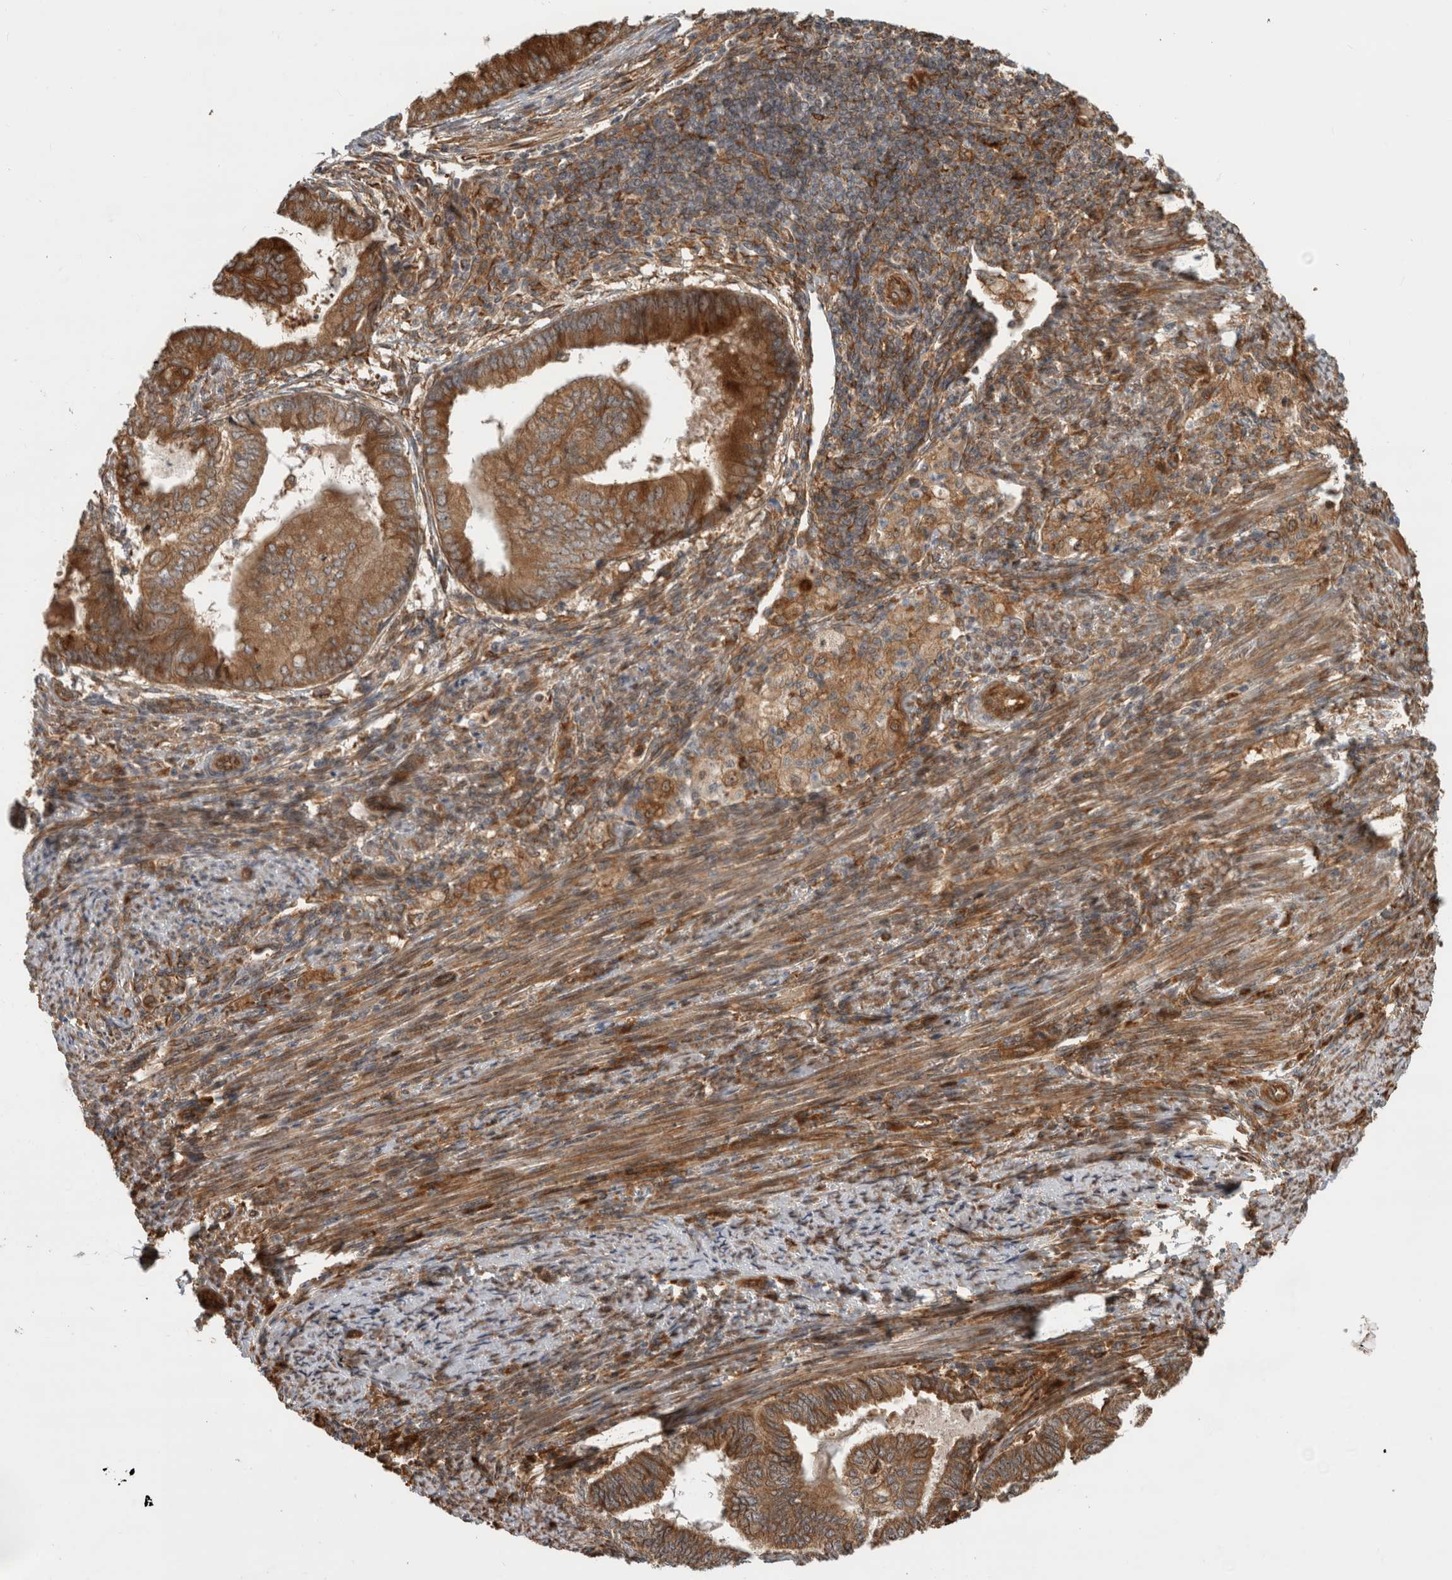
{"staining": {"intensity": "strong", "quantity": ">75%", "location": "cytoplasmic/membranous"}, "tissue": "endometrial cancer", "cell_type": "Tumor cells", "image_type": "cancer", "snomed": [{"axis": "morphology", "description": "Polyp, NOS"}, {"axis": "morphology", "description": "Adenocarcinoma, NOS"}, {"axis": "morphology", "description": "Adenoma, NOS"}, {"axis": "topography", "description": "Endometrium"}], "caption": "Endometrial cancer stained for a protein reveals strong cytoplasmic/membranous positivity in tumor cells. Nuclei are stained in blue.", "gene": "TUBD1", "patient": {"sex": "female", "age": 79}}